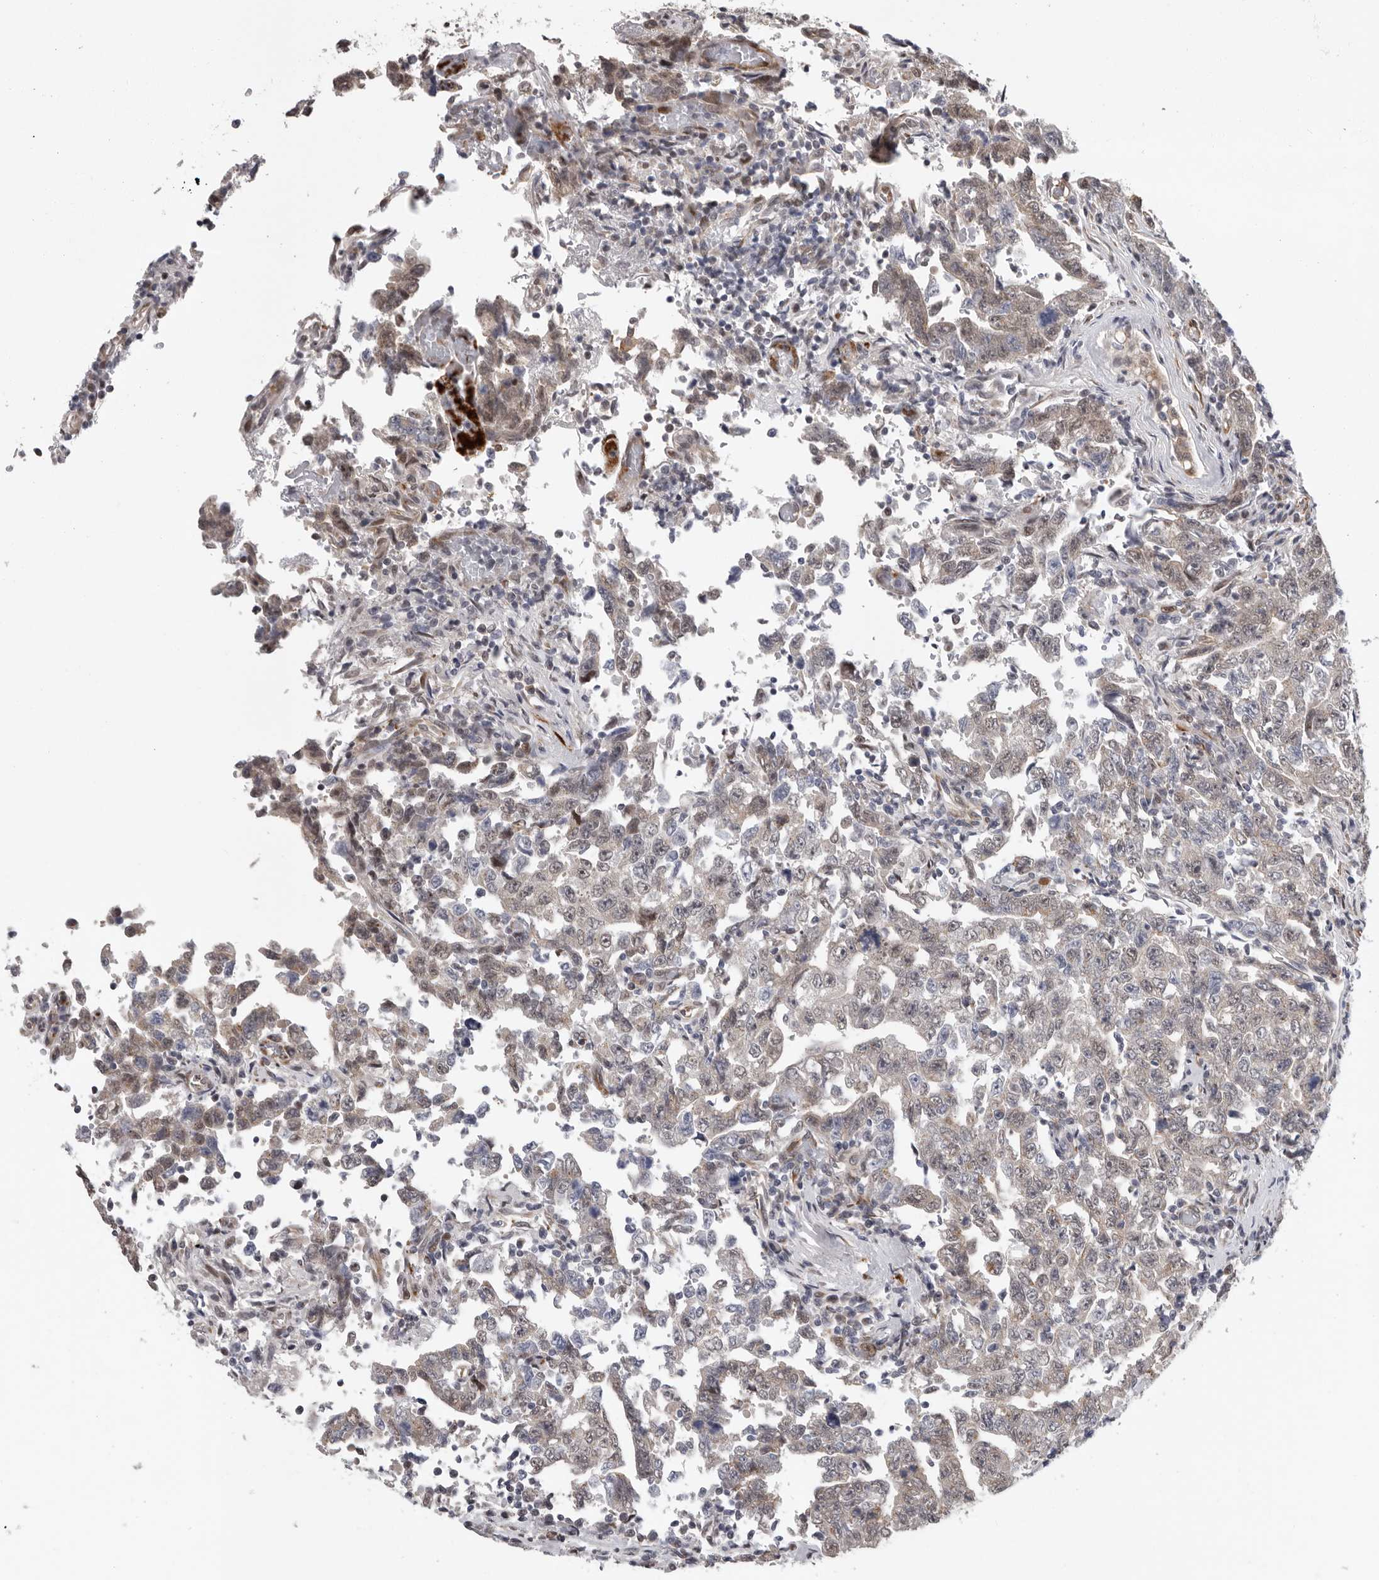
{"staining": {"intensity": "weak", "quantity": "<25%", "location": "nuclear"}, "tissue": "testis cancer", "cell_type": "Tumor cells", "image_type": "cancer", "snomed": [{"axis": "morphology", "description": "Carcinoma, Embryonal, NOS"}, {"axis": "topography", "description": "Testis"}], "caption": "Immunohistochemistry (IHC) image of testis cancer (embryonal carcinoma) stained for a protein (brown), which reveals no expression in tumor cells.", "gene": "RALGPS2", "patient": {"sex": "male", "age": 26}}